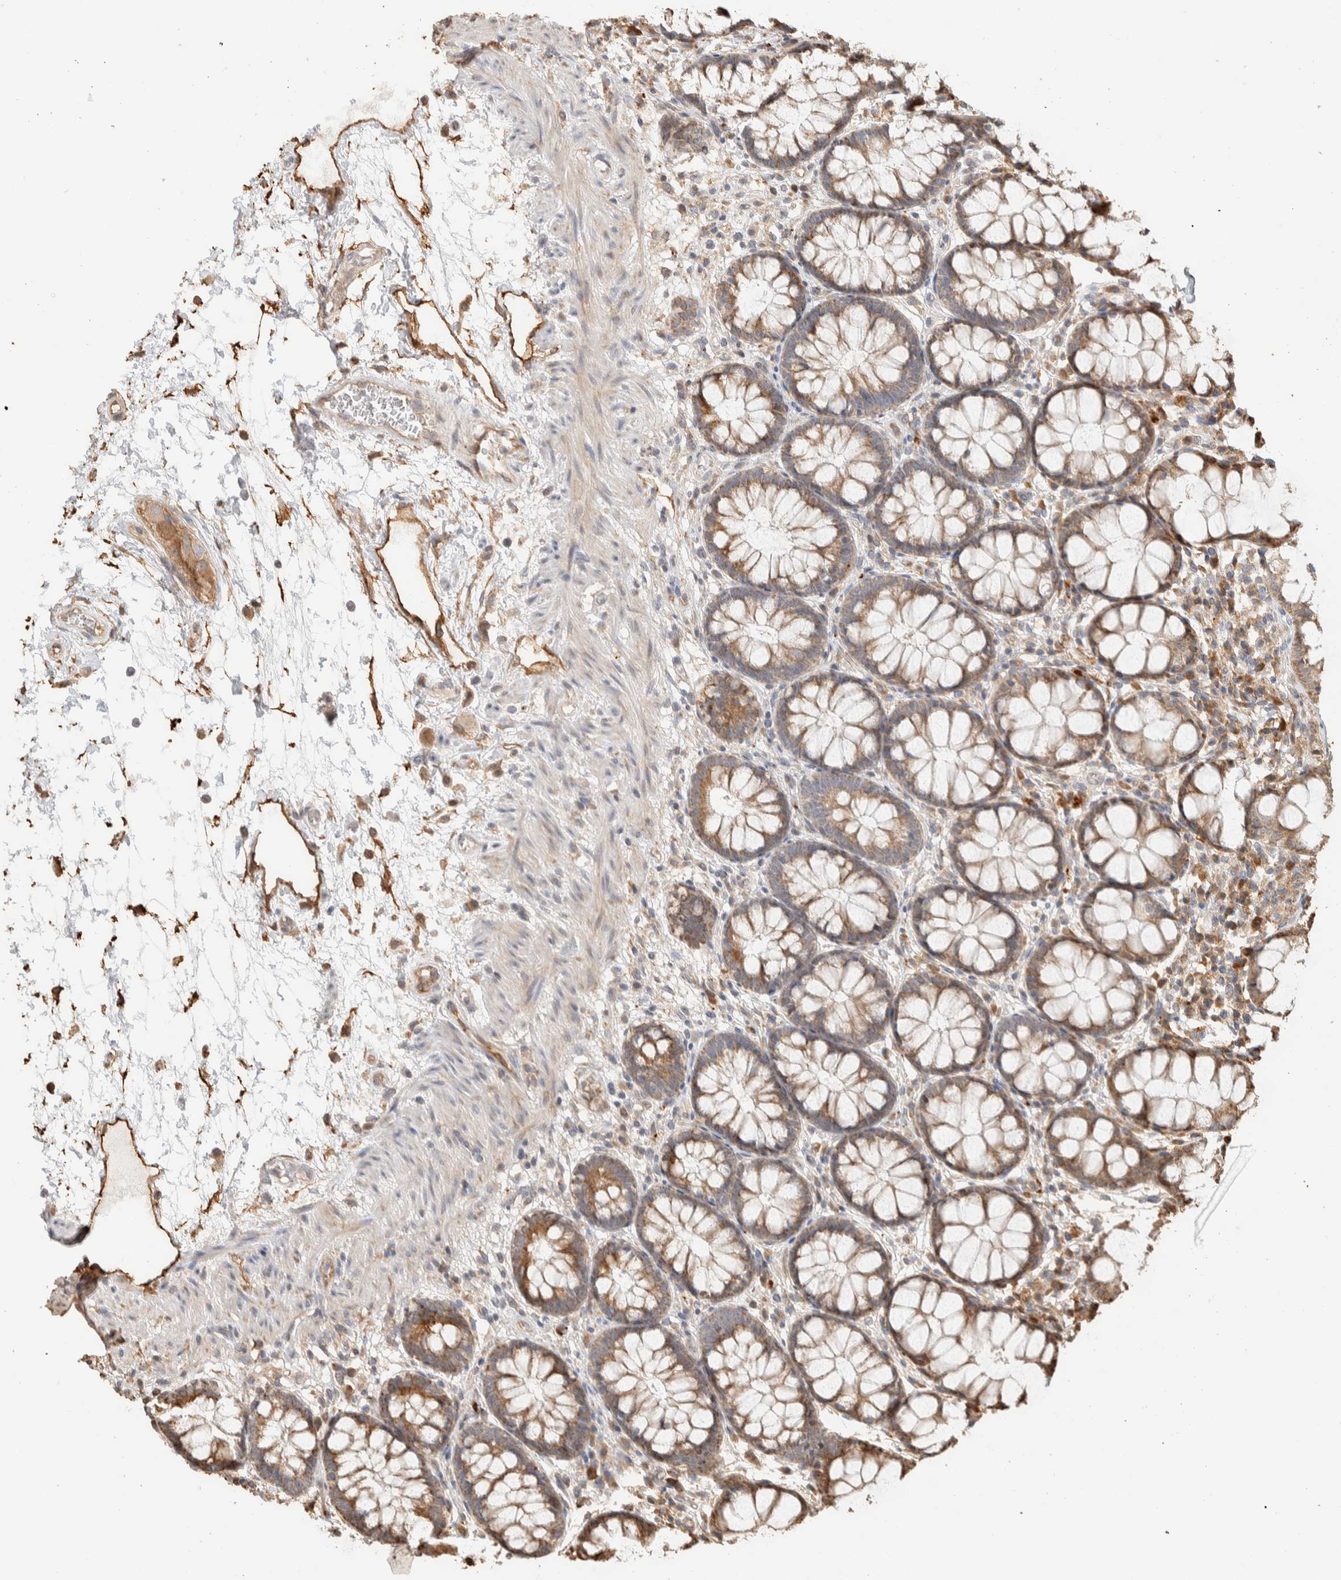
{"staining": {"intensity": "moderate", "quantity": ">75%", "location": "cytoplasmic/membranous"}, "tissue": "rectum", "cell_type": "Glandular cells", "image_type": "normal", "snomed": [{"axis": "morphology", "description": "Normal tissue, NOS"}, {"axis": "topography", "description": "Rectum"}], "caption": "DAB immunohistochemical staining of benign human rectum exhibits moderate cytoplasmic/membranous protein expression in approximately >75% of glandular cells. Ihc stains the protein of interest in brown and the nuclei are stained blue.", "gene": "KIF9", "patient": {"sex": "male", "age": 64}}